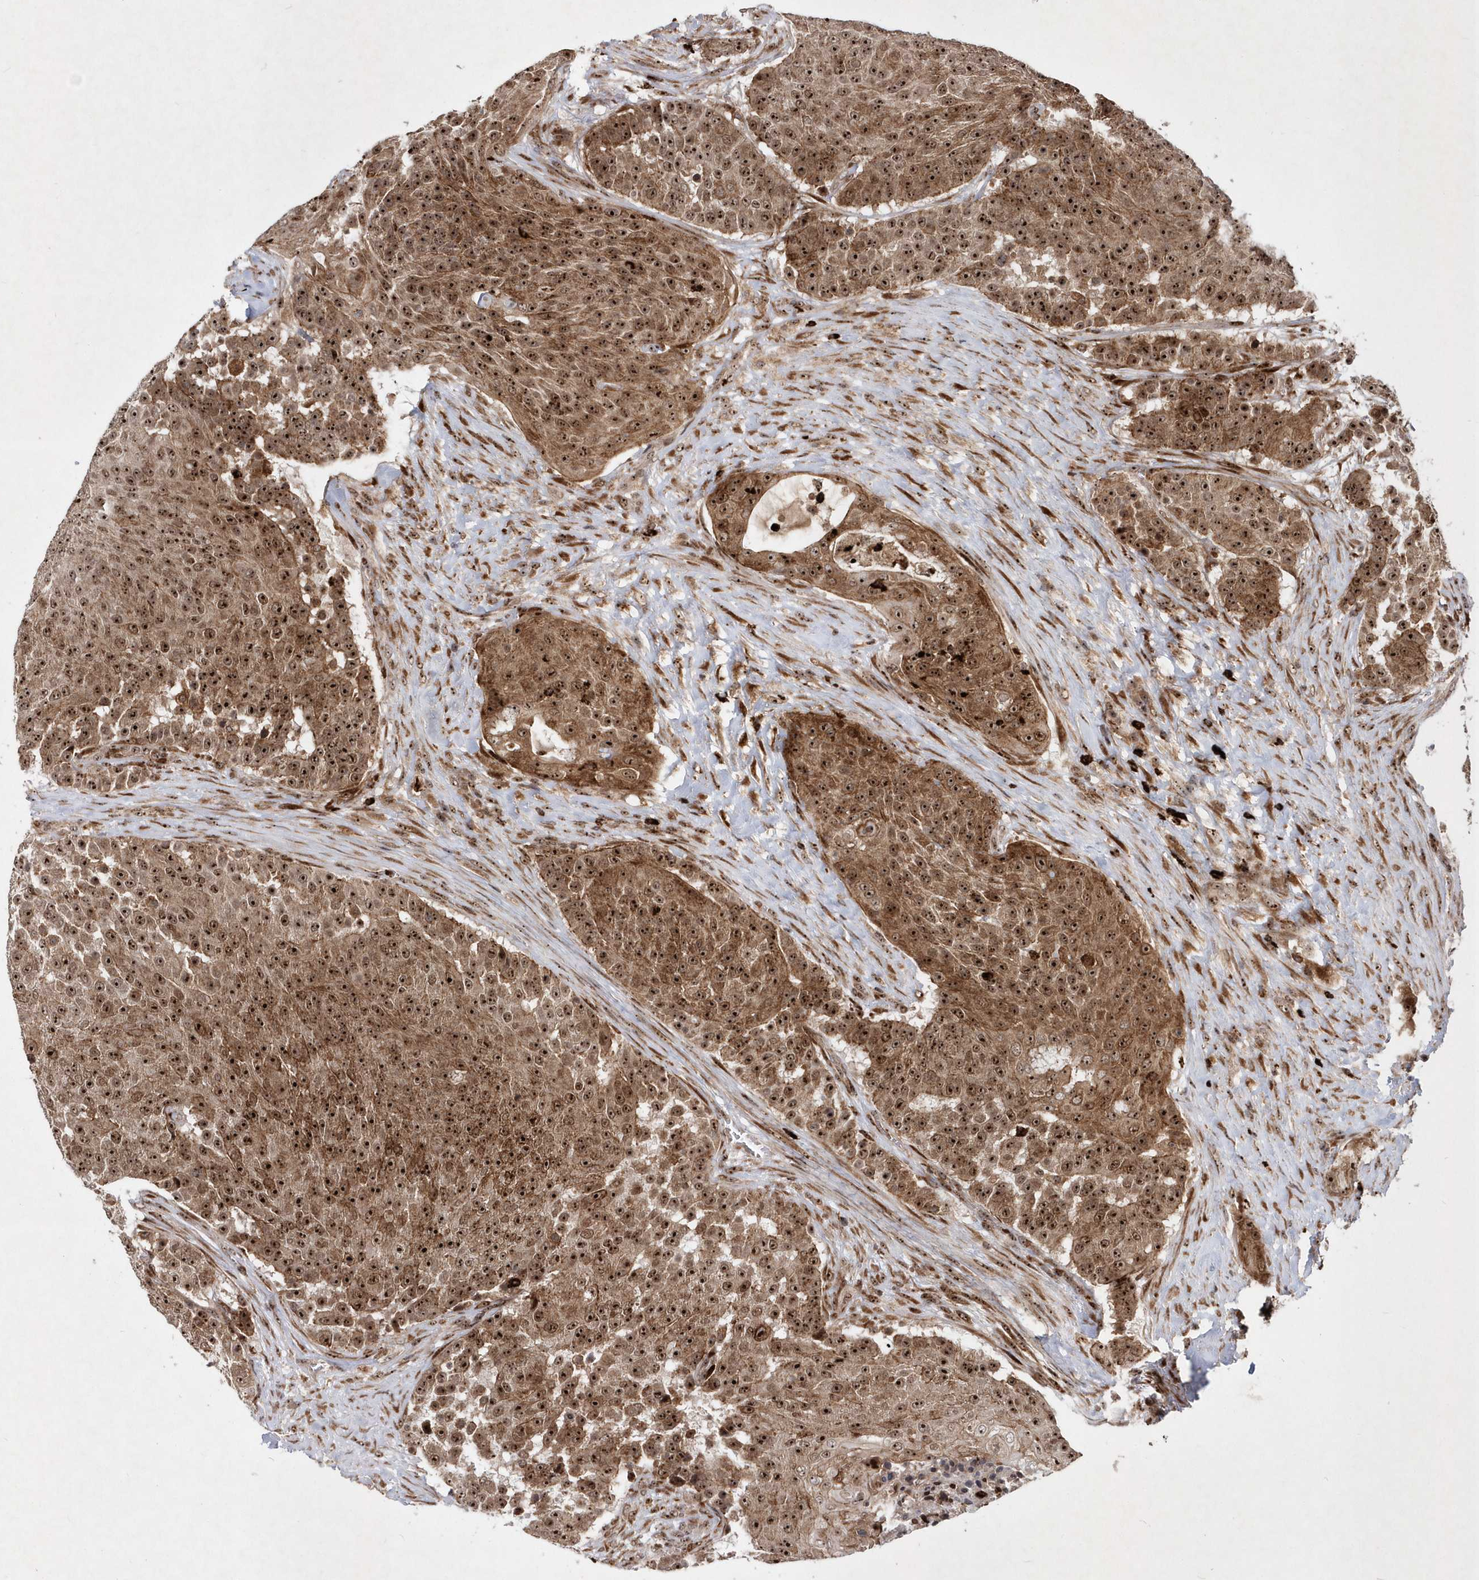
{"staining": {"intensity": "strong", "quantity": ">75%", "location": "cytoplasmic/membranous,nuclear"}, "tissue": "urothelial cancer", "cell_type": "Tumor cells", "image_type": "cancer", "snomed": [{"axis": "morphology", "description": "Urothelial carcinoma, High grade"}, {"axis": "topography", "description": "Urinary bladder"}], "caption": "Protein staining displays strong cytoplasmic/membranous and nuclear staining in about >75% of tumor cells in urothelial cancer.", "gene": "SOWAHB", "patient": {"sex": "female", "age": 63}}